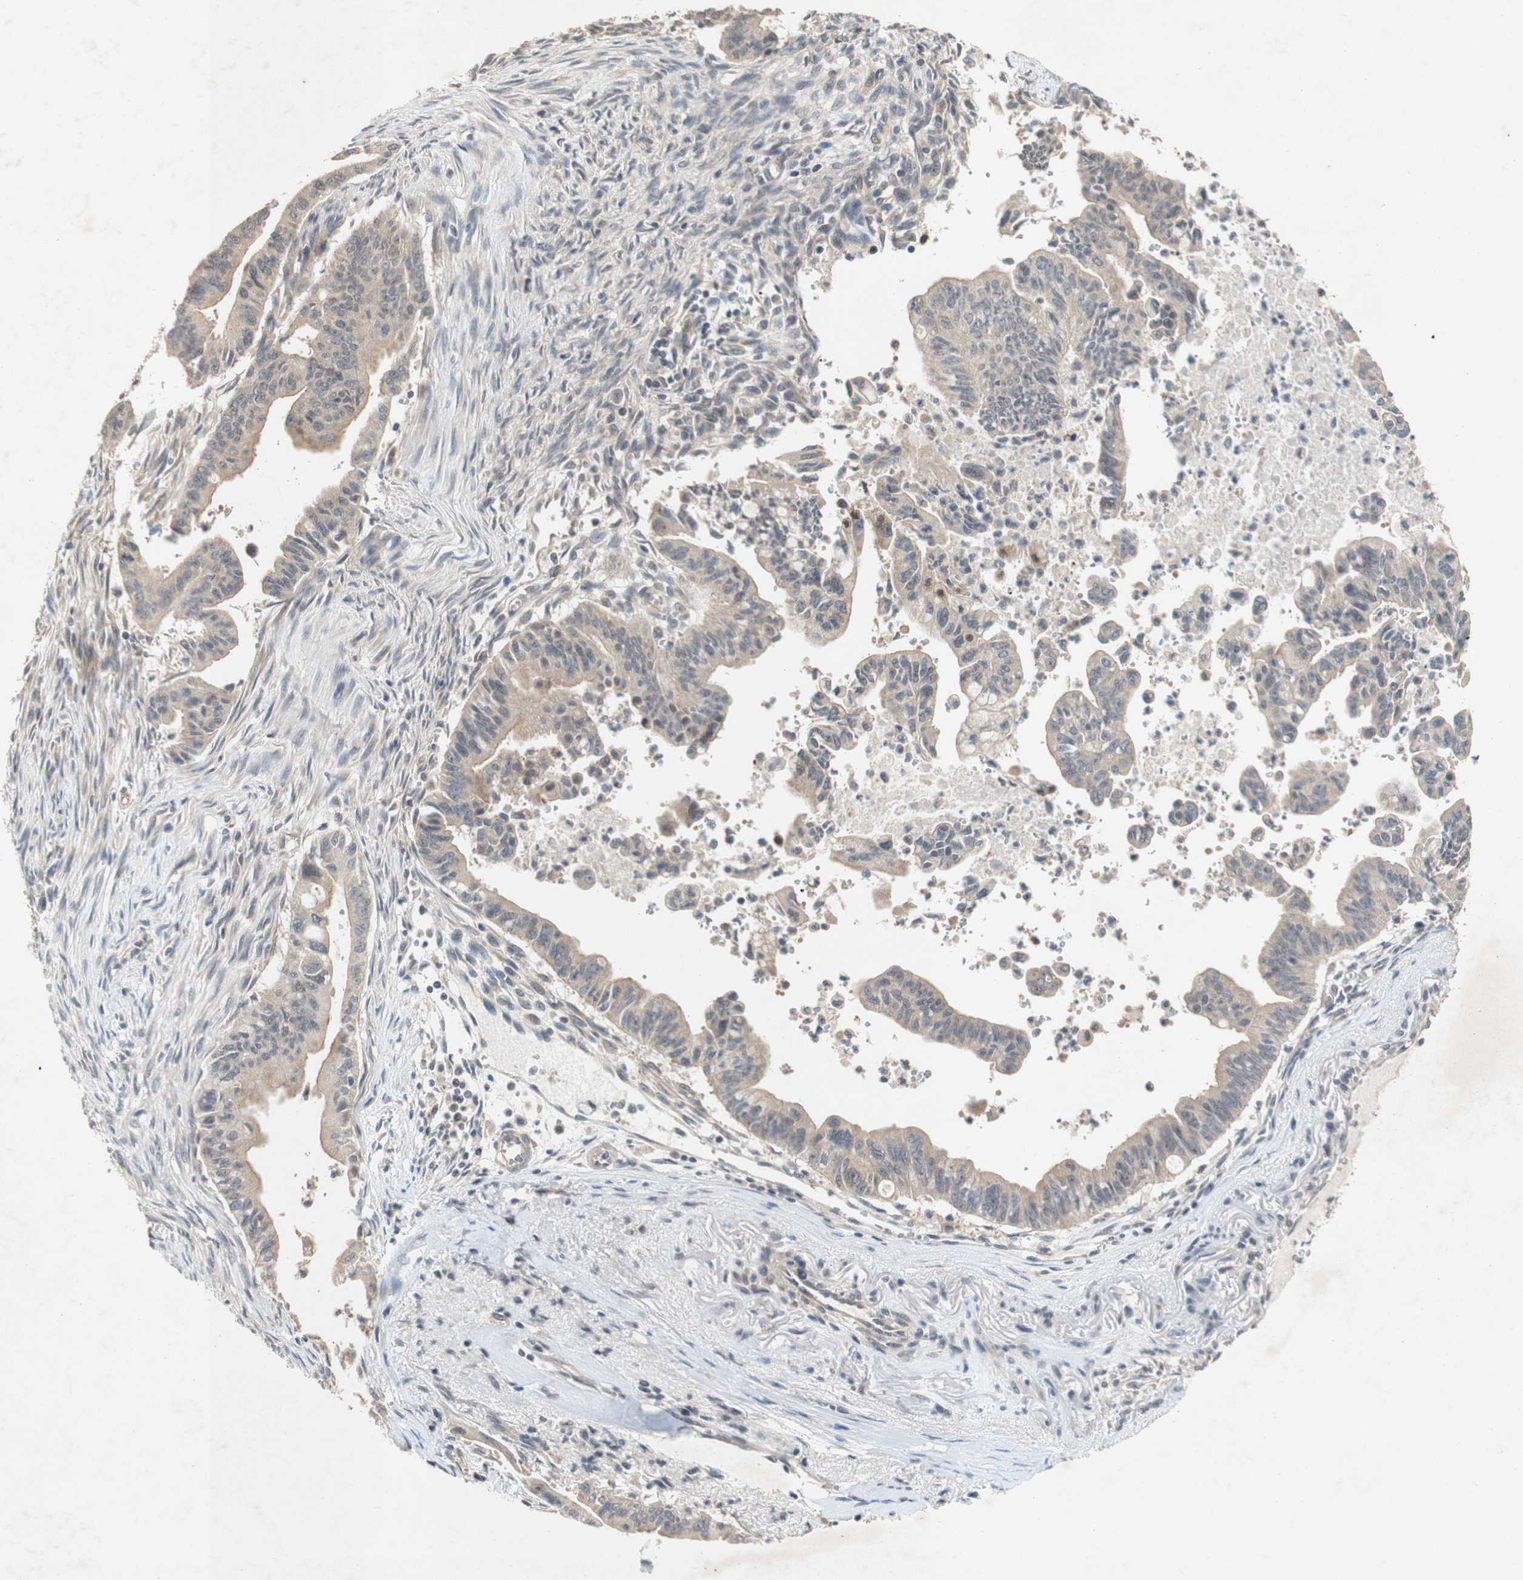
{"staining": {"intensity": "weak", "quantity": ">75%", "location": "cytoplasmic/membranous"}, "tissue": "pancreatic cancer", "cell_type": "Tumor cells", "image_type": "cancer", "snomed": [{"axis": "morphology", "description": "Adenocarcinoma, NOS"}, {"axis": "topography", "description": "Pancreas"}], "caption": "Immunohistochemistry (IHC) staining of pancreatic cancer, which displays low levels of weak cytoplasmic/membranous staining in approximately >75% of tumor cells indicating weak cytoplasmic/membranous protein expression. The staining was performed using DAB (3,3'-diaminobenzidine) (brown) for protein detection and nuclei were counterstained in hematoxylin (blue).", "gene": "PIN1", "patient": {"sex": "male", "age": 70}}